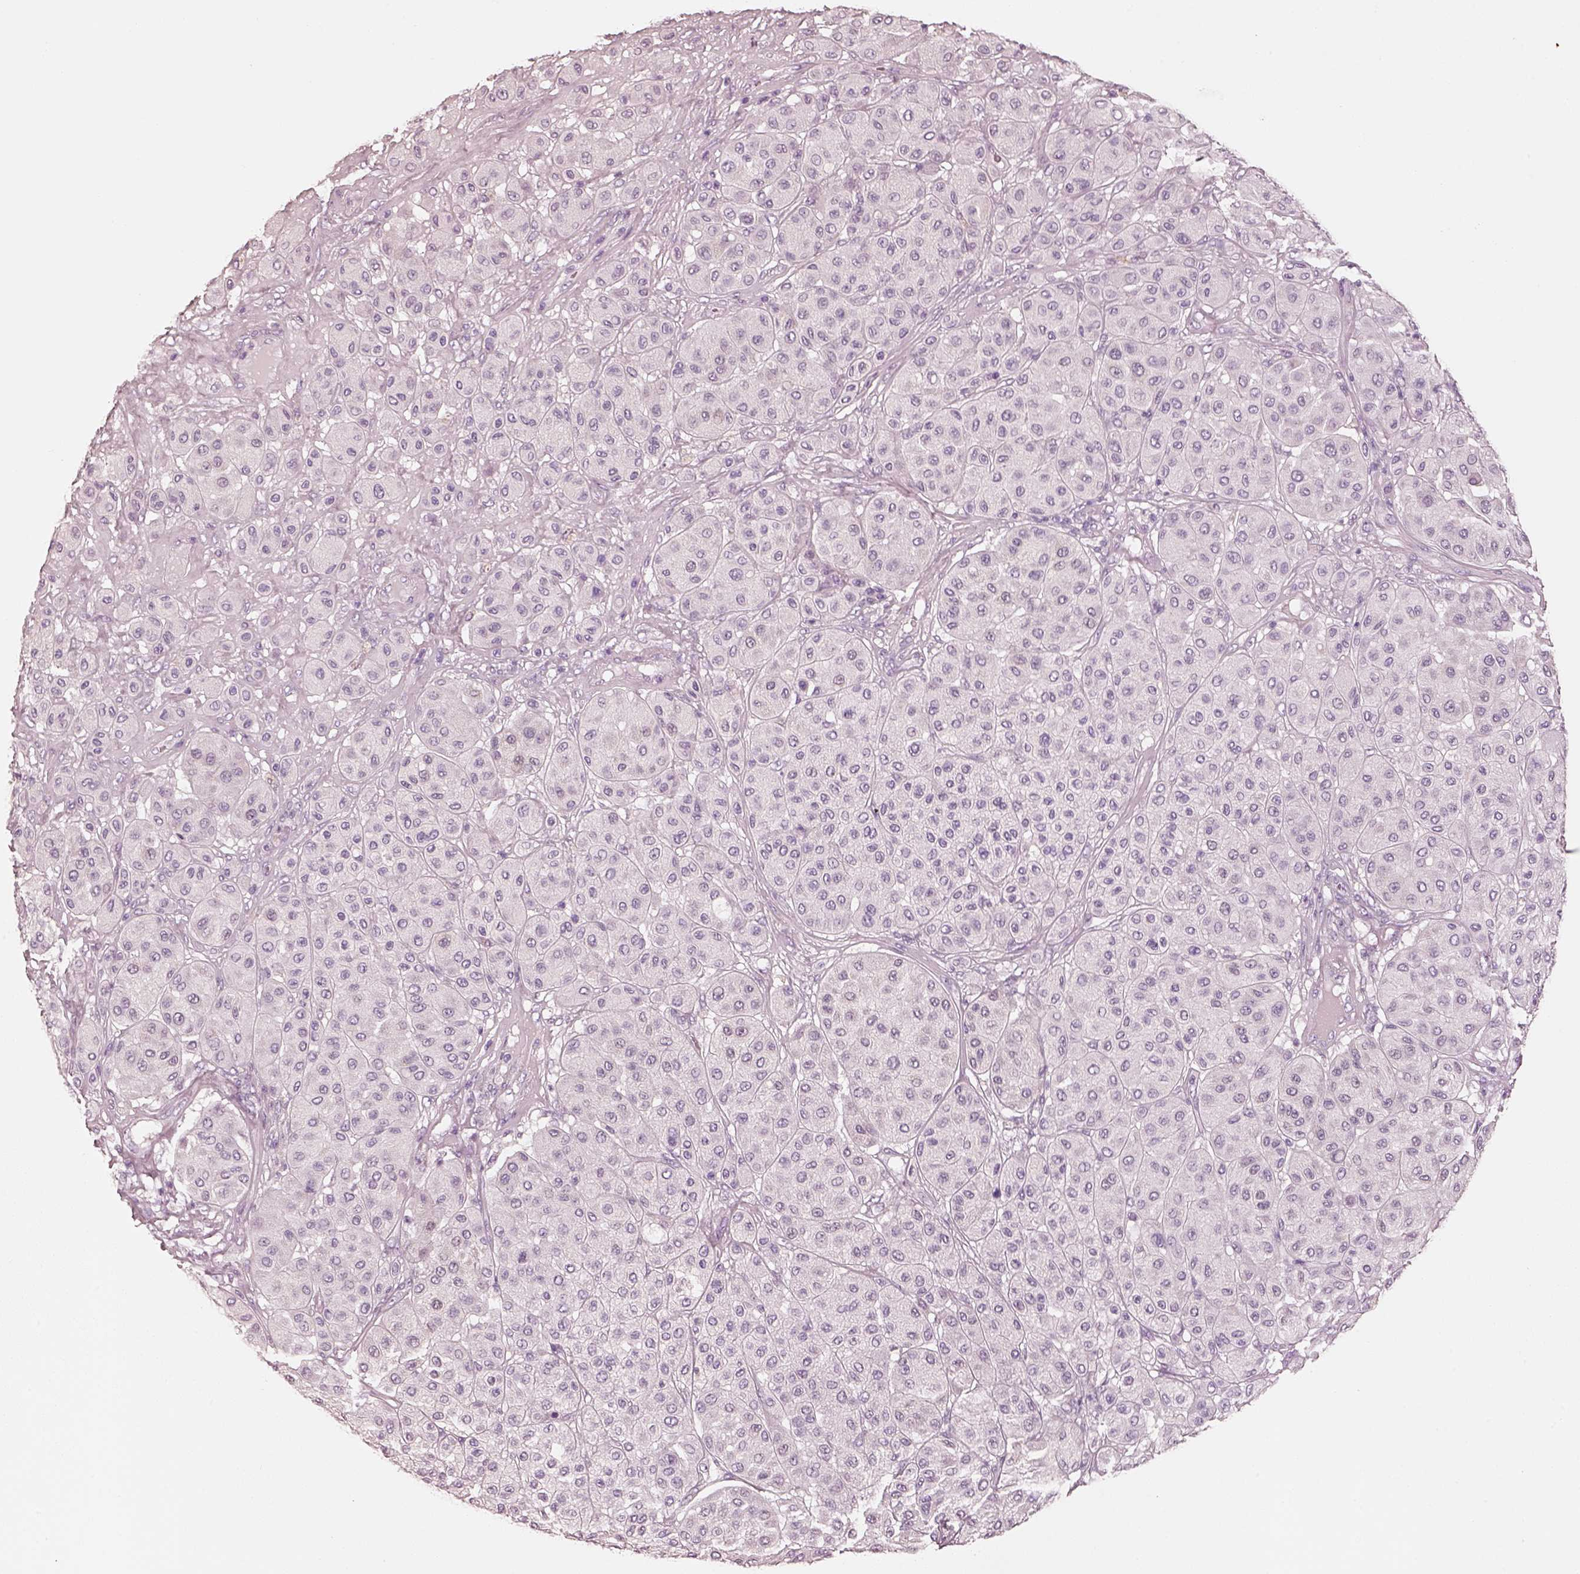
{"staining": {"intensity": "negative", "quantity": "none", "location": "none"}, "tissue": "melanoma", "cell_type": "Tumor cells", "image_type": "cancer", "snomed": [{"axis": "morphology", "description": "Malignant melanoma, Metastatic site"}, {"axis": "topography", "description": "Smooth muscle"}], "caption": "Histopathology image shows no protein staining in tumor cells of malignant melanoma (metastatic site) tissue.", "gene": "R3HDML", "patient": {"sex": "male", "age": 41}}